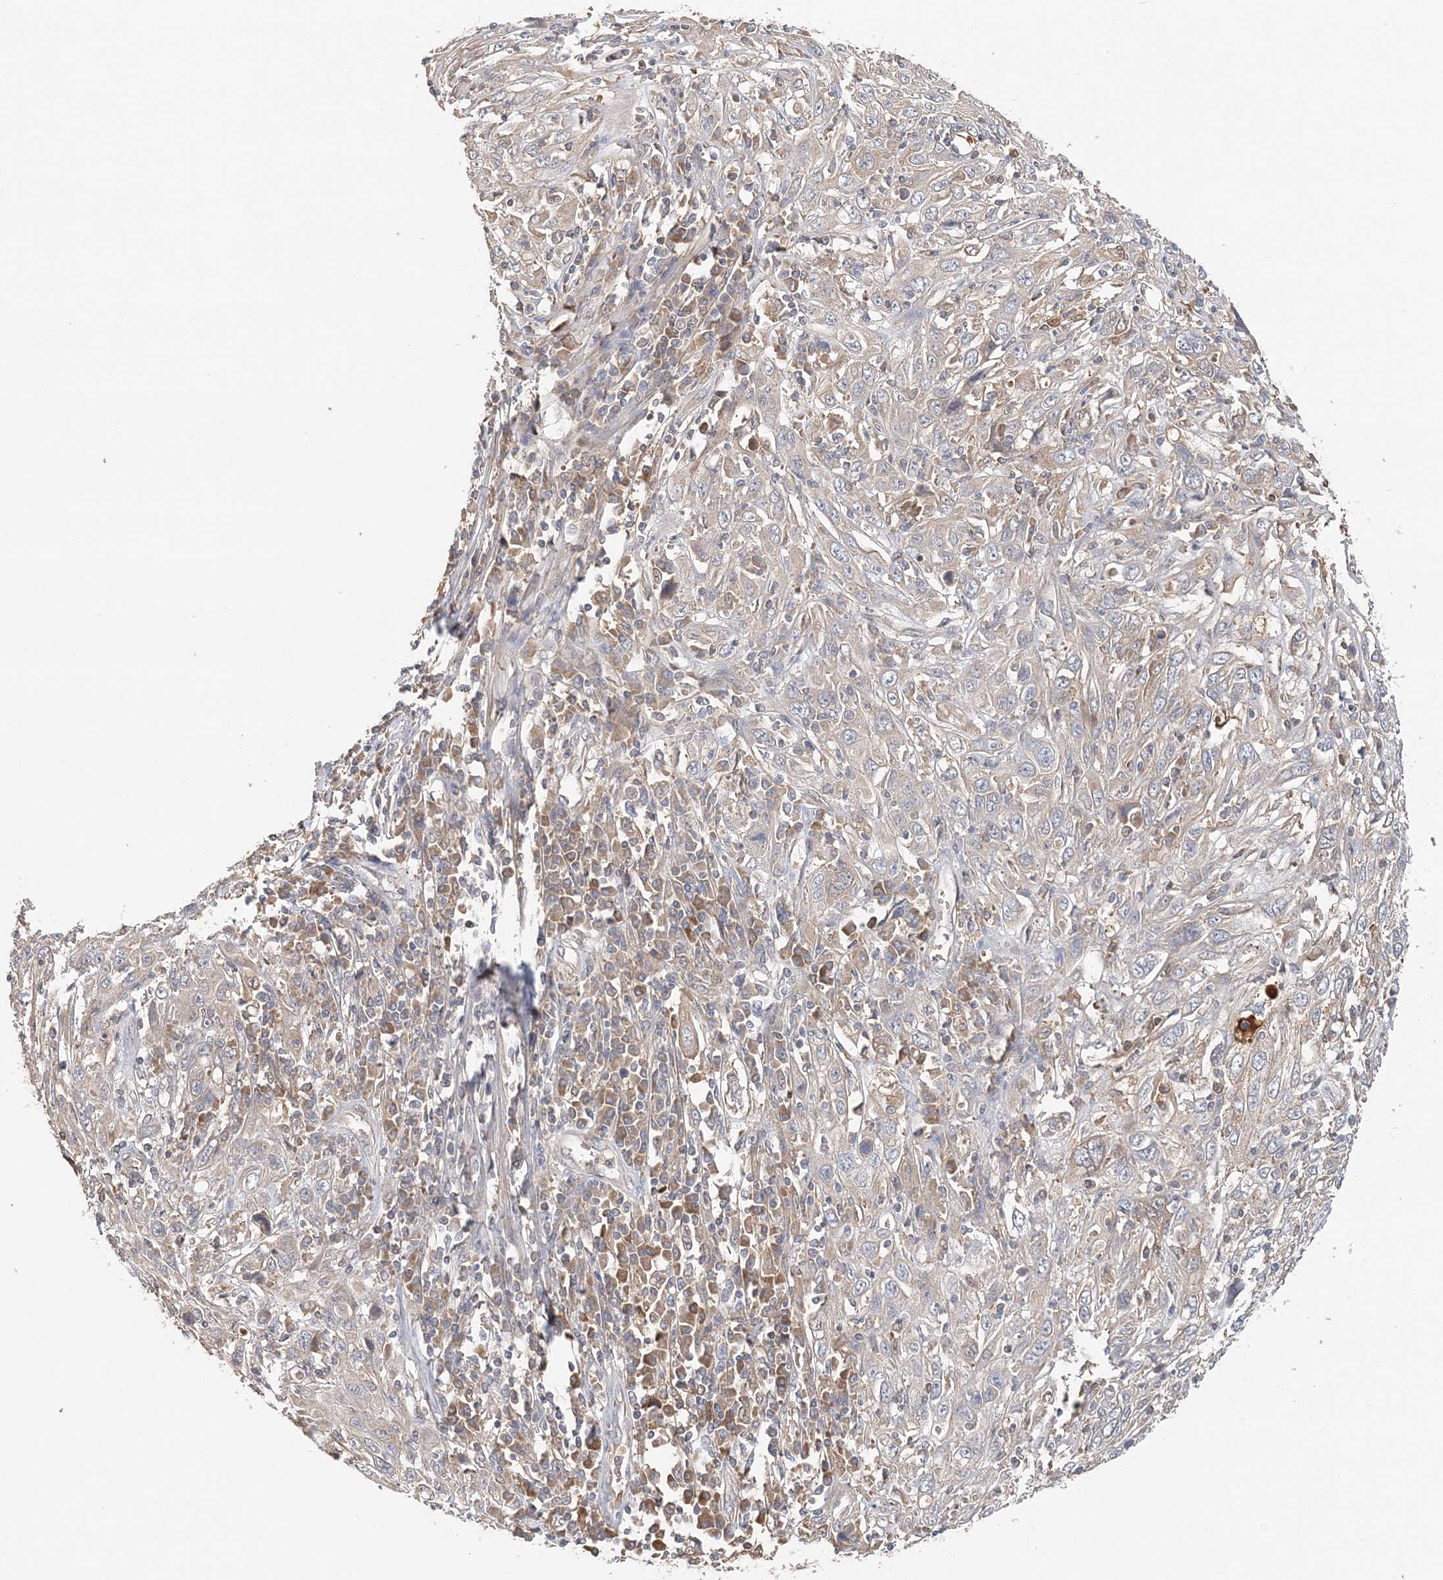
{"staining": {"intensity": "negative", "quantity": "none", "location": "none"}, "tissue": "cervical cancer", "cell_type": "Tumor cells", "image_type": "cancer", "snomed": [{"axis": "morphology", "description": "Squamous cell carcinoma, NOS"}, {"axis": "topography", "description": "Cervix"}], "caption": "A high-resolution image shows IHC staining of cervical cancer (squamous cell carcinoma), which reveals no significant staining in tumor cells. (IHC, brightfield microscopy, high magnification).", "gene": "SYCP3", "patient": {"sex": "female", "age": 46}}